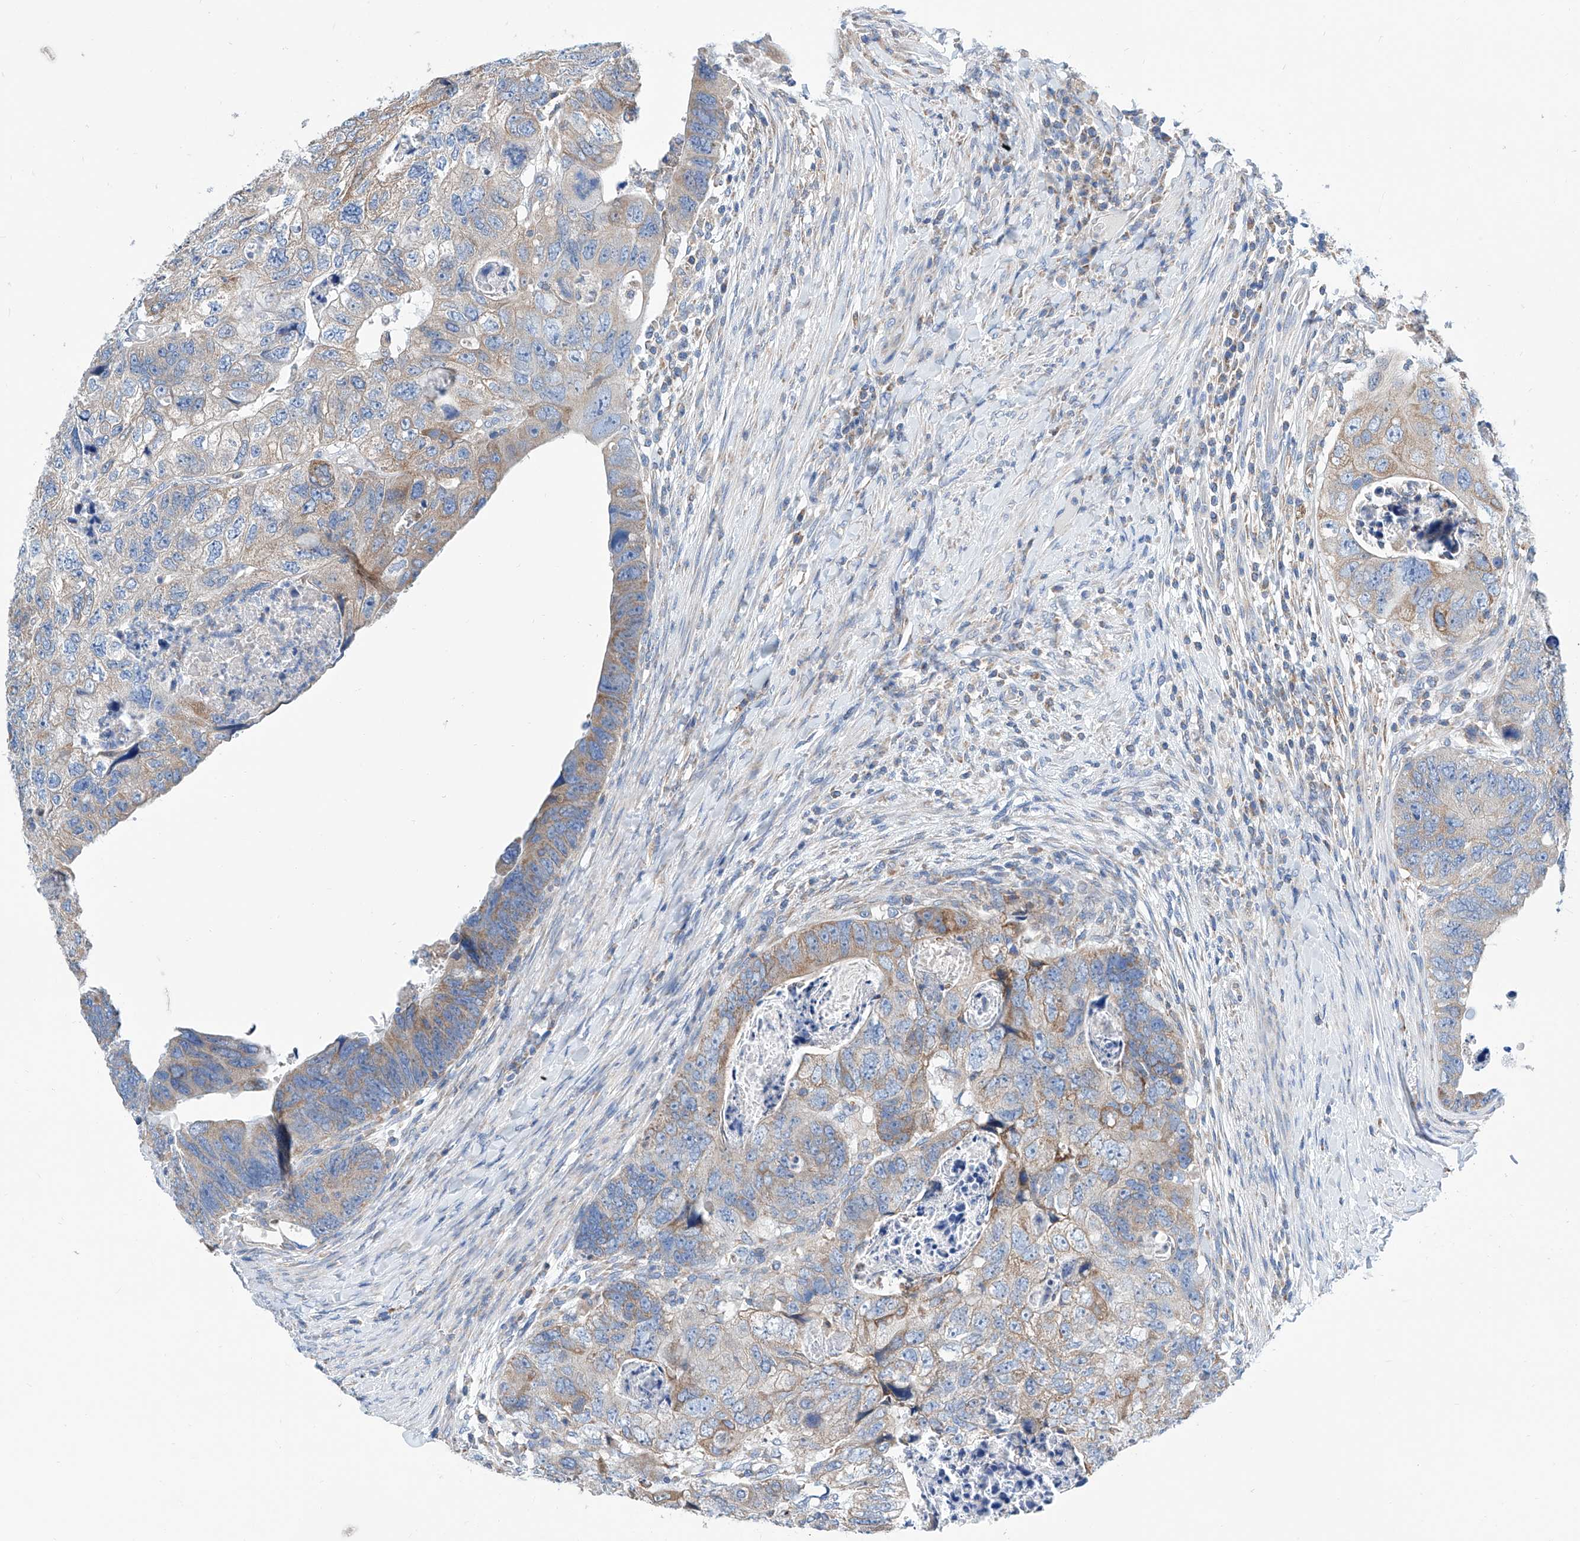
{"staining": {"intensity": "weak", "quantity": "25%-75%", "location": "cytoplasmic/membranous"}, "tissue": "colorectal cancer", "cell_type": "Tumor cells", "image_type": "cancer", "snomed": [{"axis": "morphology", "description": "Adenocarcinoma, NOS"}, {"axis": "topography", "description": "Rectum"}], "caption": "Immunohistochemical staining of adenocarcinoma (colorectal) shows low levels of weak cytoplasmic/membranous expression in about 25%-75% of tumor cells. (IHC, brightfield microscopy, high magnification).", "gene": "MAD2L1", "patient": {"sex": "male", "age": 59}}